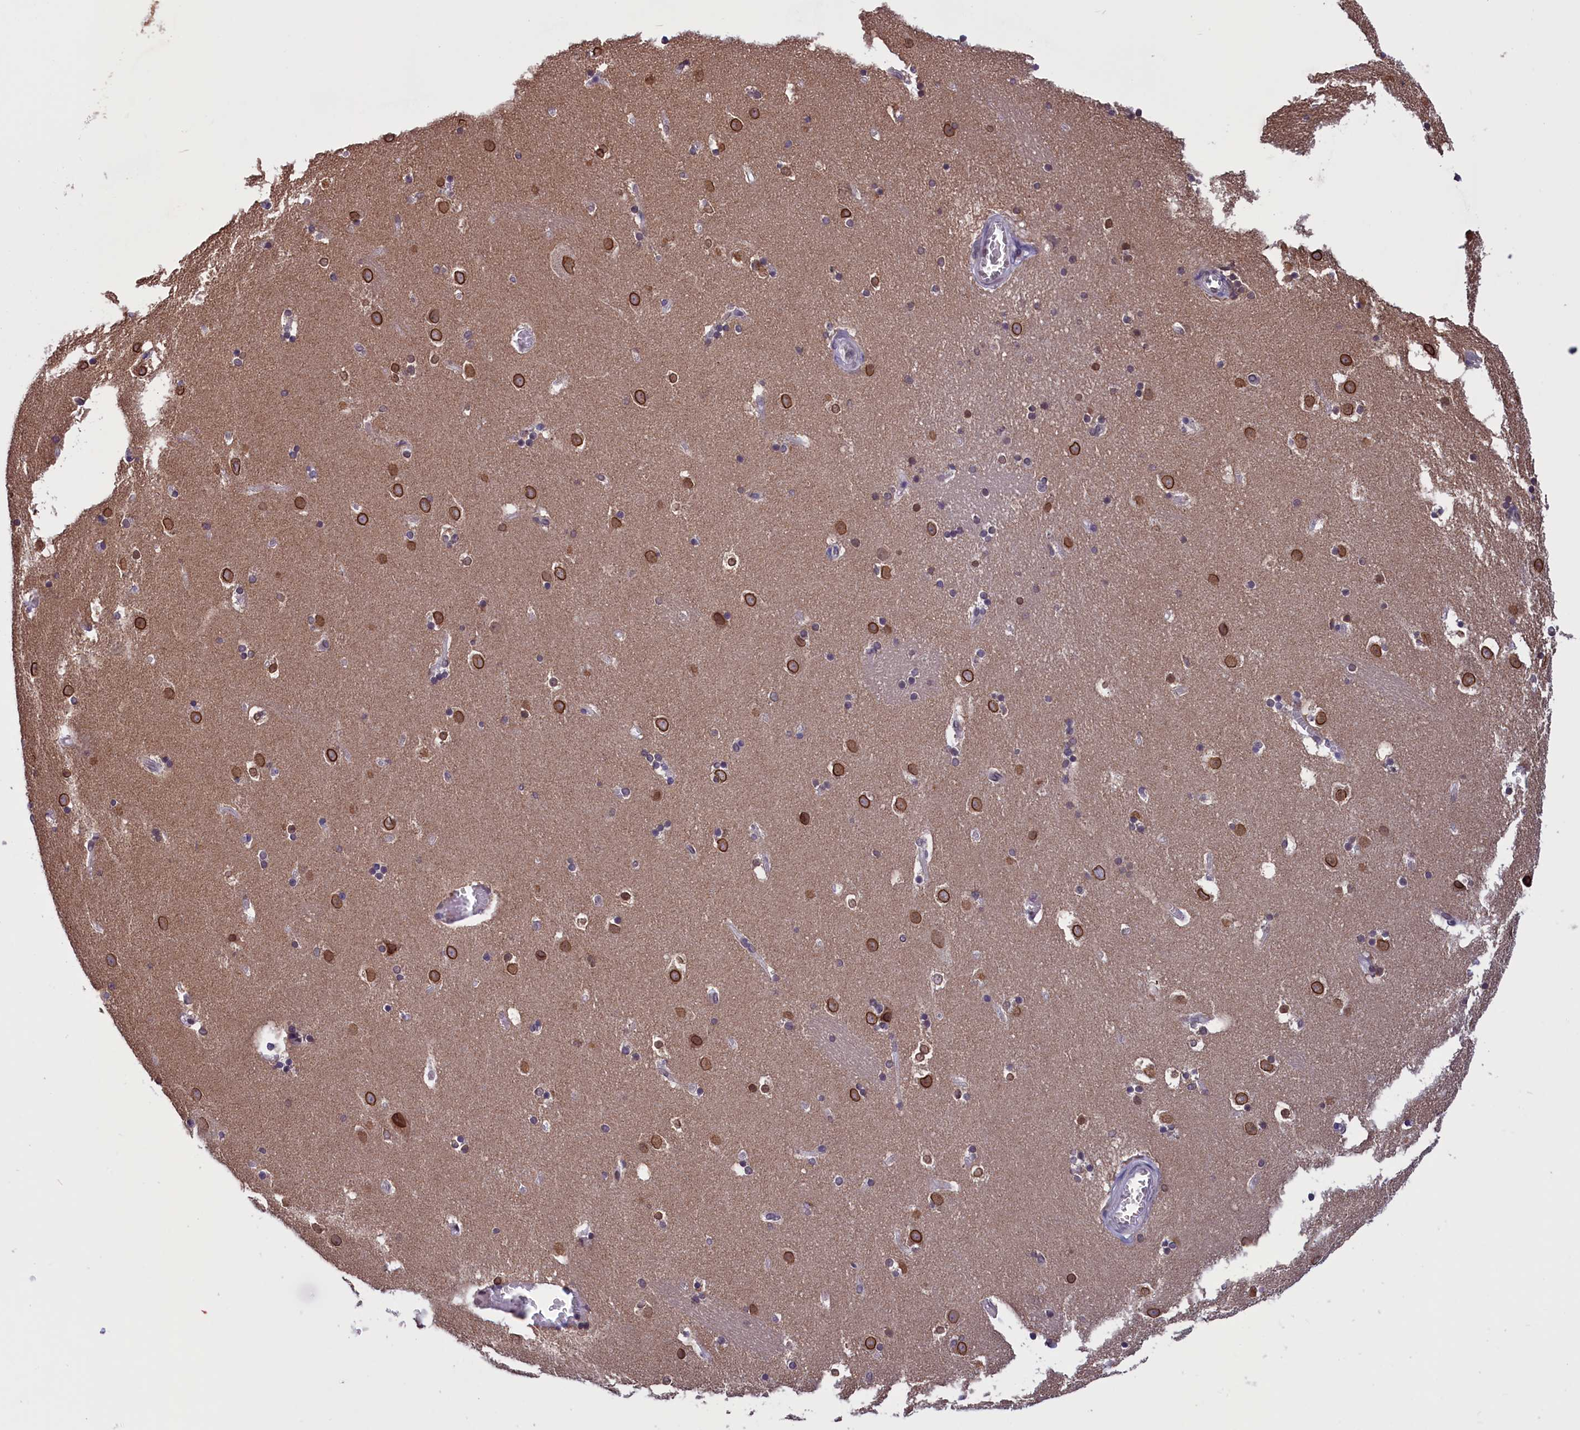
{"staining": {"intensity": "moderate", "quantity": ">75%", "location": "cytoplasmic/membranous,nuclear"}, "tissue": "caudate", "cell_type": "Glial cells", "image_type": "normal", "snomed": [{"axis": "morphology", "description": "Normal tissue, NOS"}, {"axis": "topography", "description": "Lateral ventricle wall"}], "caption": "Immunohistochemical staining of unremarkable human caudate exhibits >75% levels of moderate cytoplasmic/membranous,nuclear protein expression in about >75% of glial cells.", "gene": "PARS2", "patient": {"sex": "male", "age": 45}}